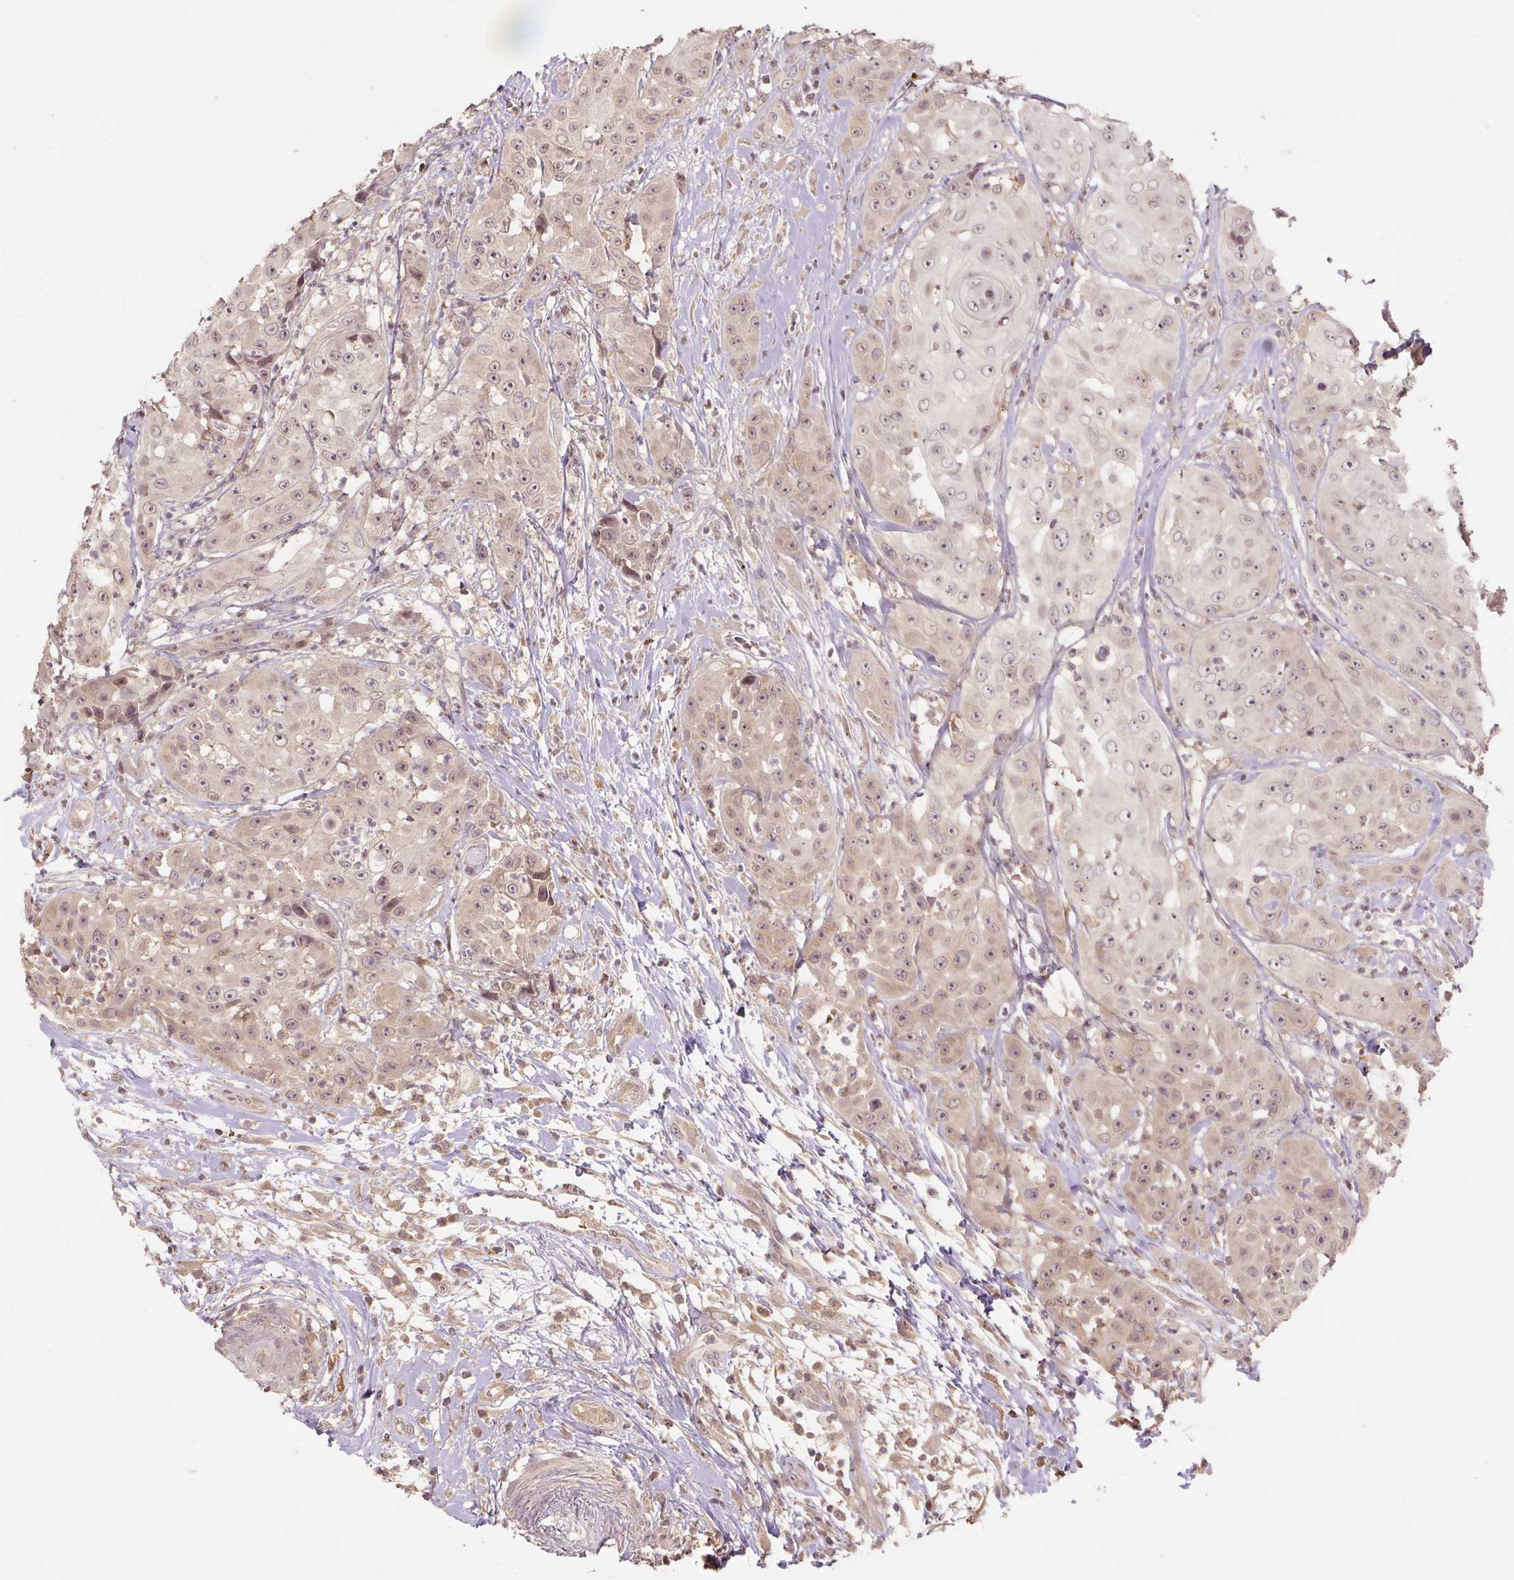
{"staining": {"intensity": "weak", "quantity": ">75%", "location": "cytoplasmic/membranous,nuclear"}, "tissue": "head and neck cancer", "cell_type": "Tumor cells", "image_type": "cancer", "snomed": [{"axis": "morphology", "description": "Squamous cell carcinoma, NOS"}, {"axis": "topography", "description": "Head-Neck"}], "caption": "A brown stain shows weak cytoplasmic/membranous and nuclear expression of a protein in human head and neck cancer tumor cells. Nuclei are stained in blue.", "gene": "C2orf73", "patient": {"sex": "male", "age": 83}}